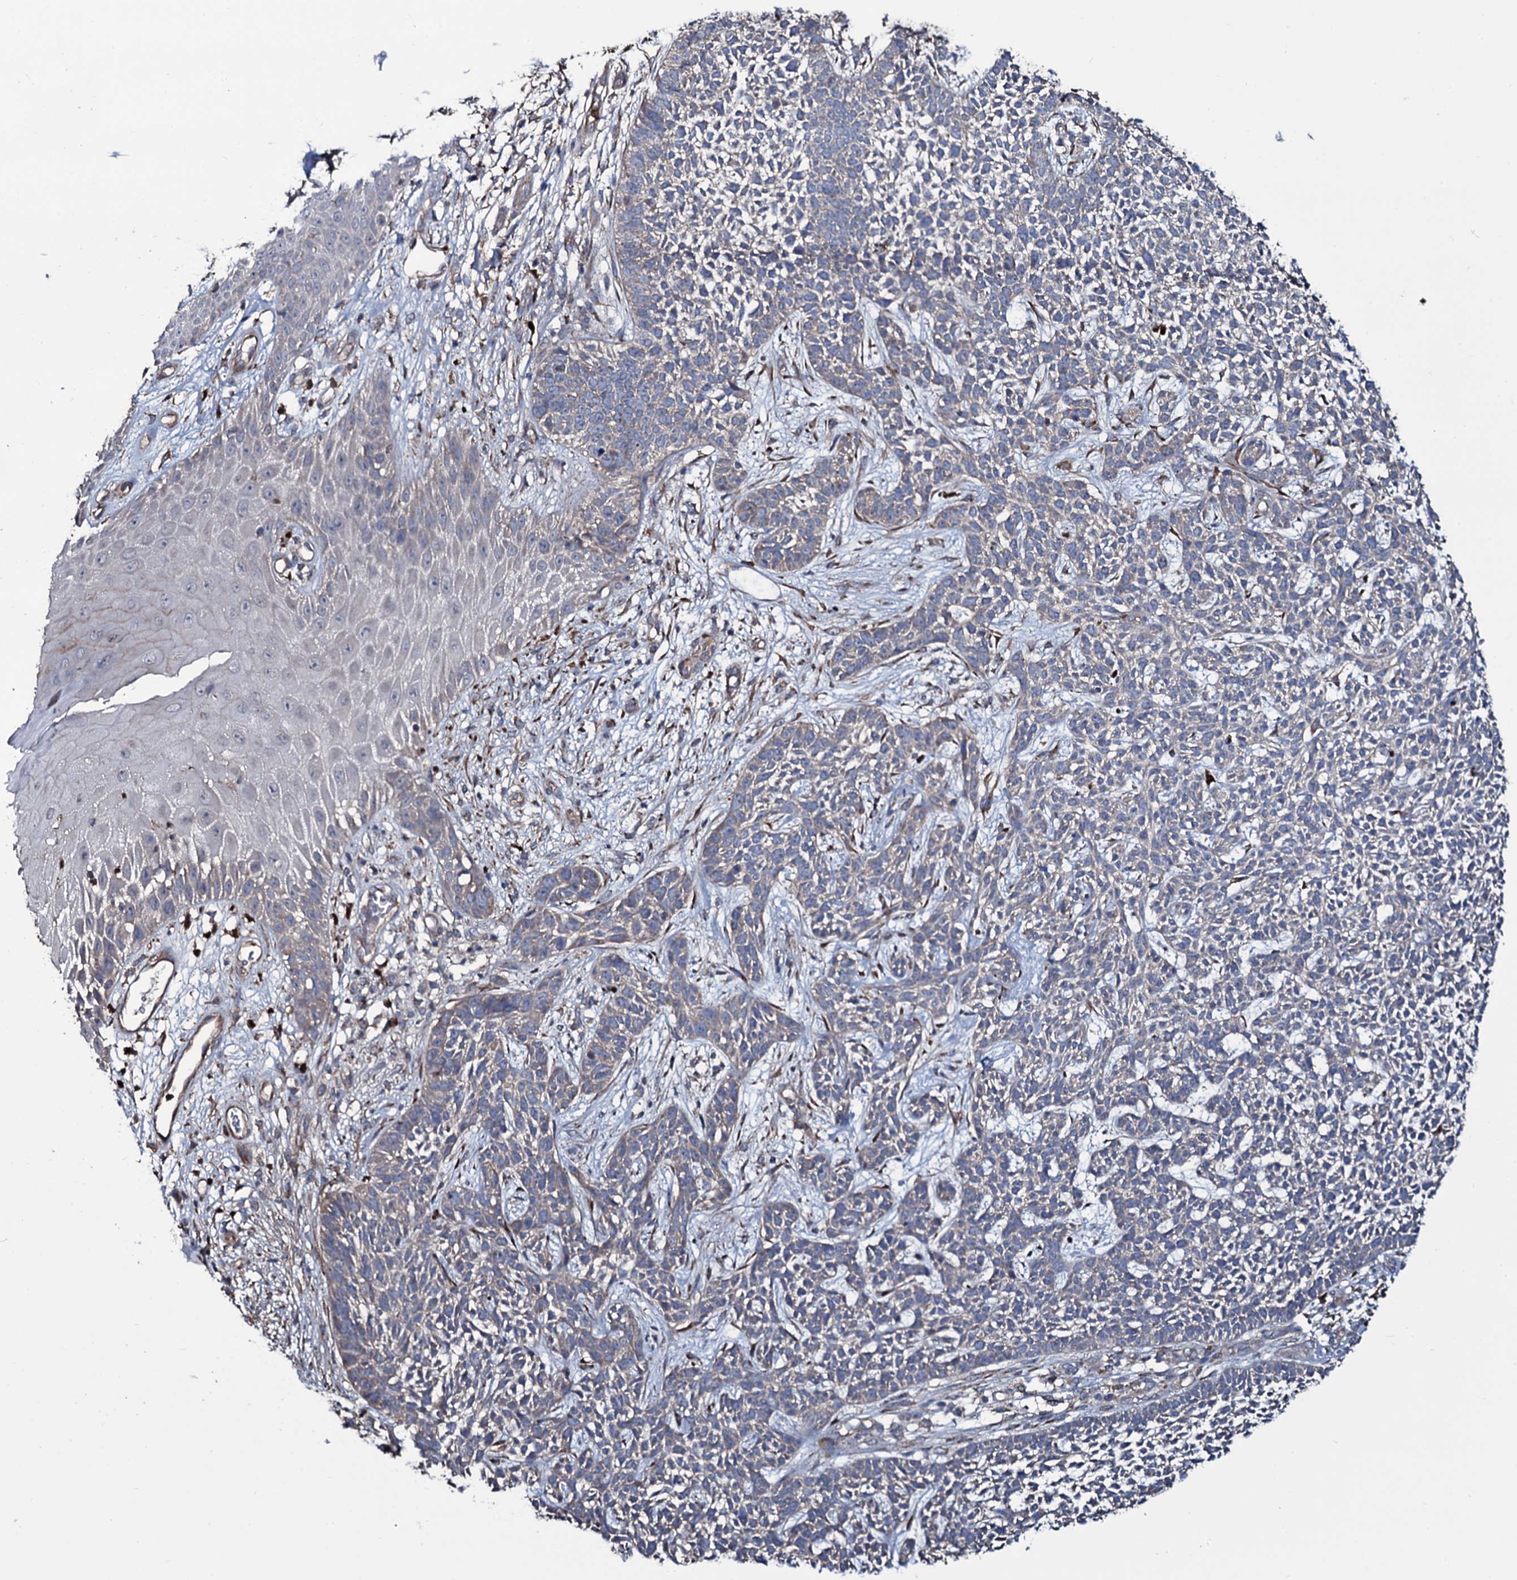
{"staining": {"intensity": "weak", "quantity": "25%-75%", "location": "cytoplasmic/membranous"}, "tissue": "skin cancer", "cell_type": "Tumor cells", "image_type": "cancer", "snomed": [{"axis": "morphology", "description": "Basal cell carcinoma"}, {"axis": "topography", "description": "Skin"}], "caption": "The photomicrograph demonstrates a brown stain indicating the presence of a protein in the cytoplasmic/membranous of tumor cells in skin cancer (basal cell carcinoma). Nuclei are stained in blue.", "gene": "WIPF3", "patient": {"sex": "female", "age": 84}}